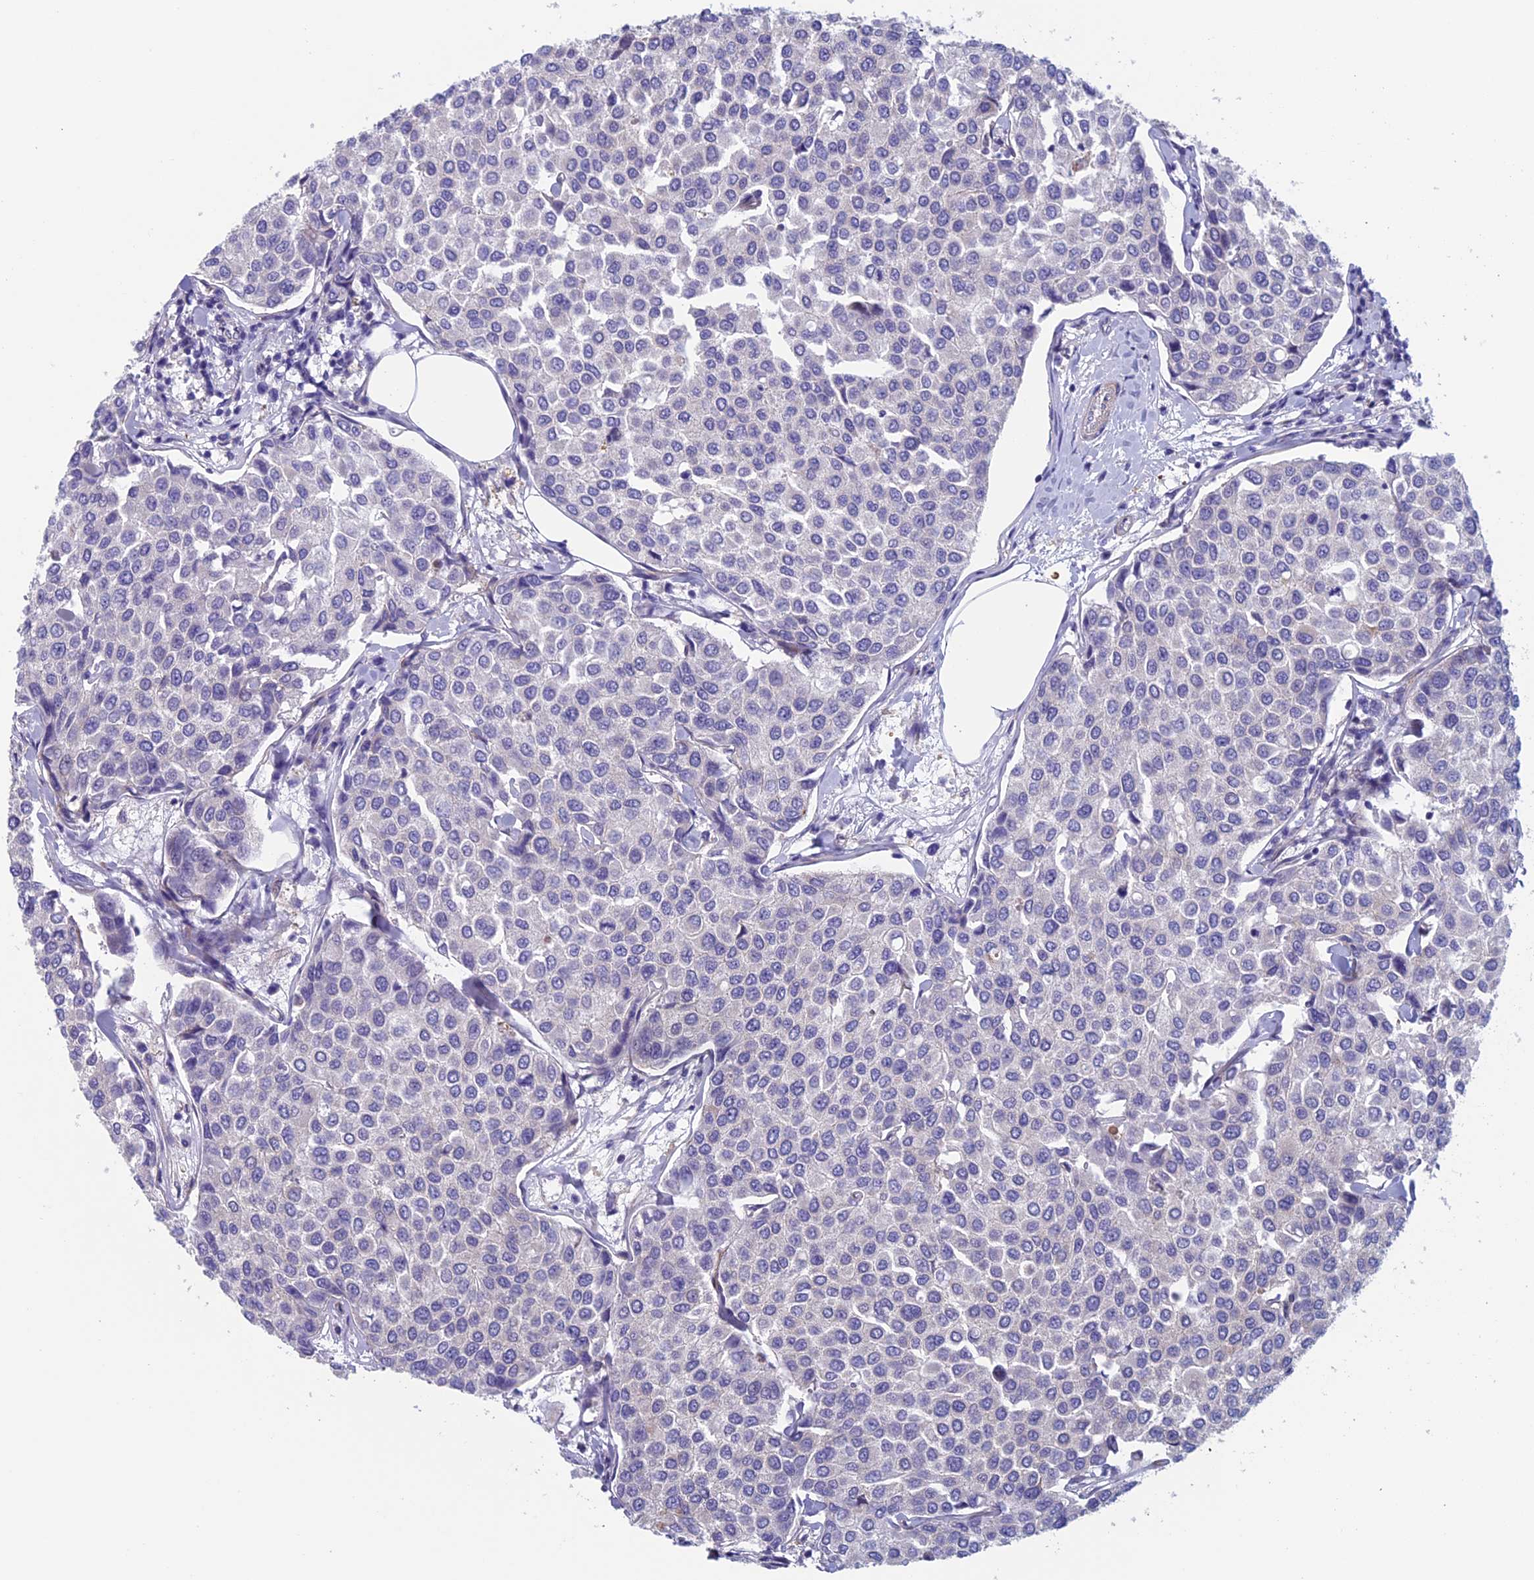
{"staining": {"intensity": "negative", "quantity": "none", "location": "none"}, "tissue": "breast cancer", "cell_type": "Tumor cells", "image_type": "cancer", "snomed": [{"axis": "morphology", "description": "Duct carcinoma"}, {"axis": "topography", "description": "Breast"}], "caption": "Immunohistochemical staining of breast cancer (intraductal carcinoma) displays no significant staining in tumor cells.", "gene": "CNOT6L", "patient": {"sex": "female", "age": 55}}